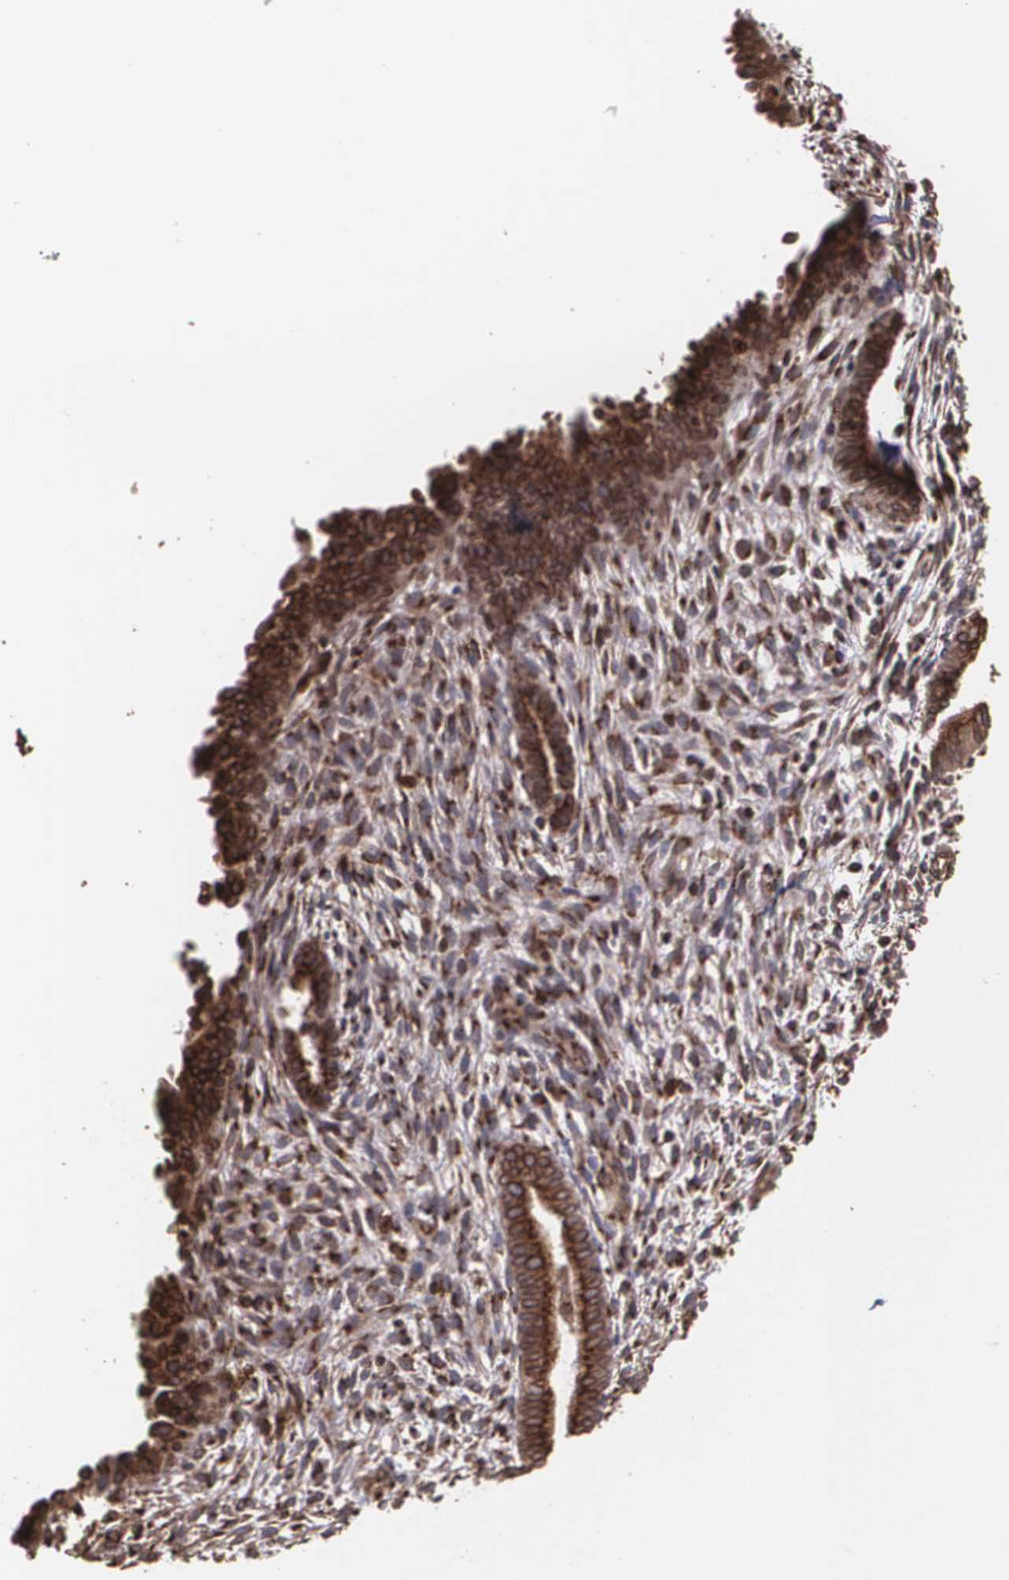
{"staining": {"intensity": "moderate", "quantity": ">75%", "location": "cytoplasmic/membranous"}, "tissue": "endometrium", "cell_type": "Cells in endometrial stroma", "image_type": "normal", "snomed": [{"axis": "morphology", "description": "Normal tissue, NOS"}, {"axis": "topography", "description": "Smooth muscle"}, {"axis": "topography", "description": "Endometrium"}], "caption": "Cells in endometrial stroma display medium levels of moderate cytoplasmic/membranous staining in about >75% of cells in unremarkable endometrium. The staining is performed using DAB (3,3'-diaminobenzidine) brown chromogen to label protein expression. The nuclei are counter-stained blue using hematoxylin.", "gene": "TRIP11", "patient": {"sex": "female", "age": 57}}